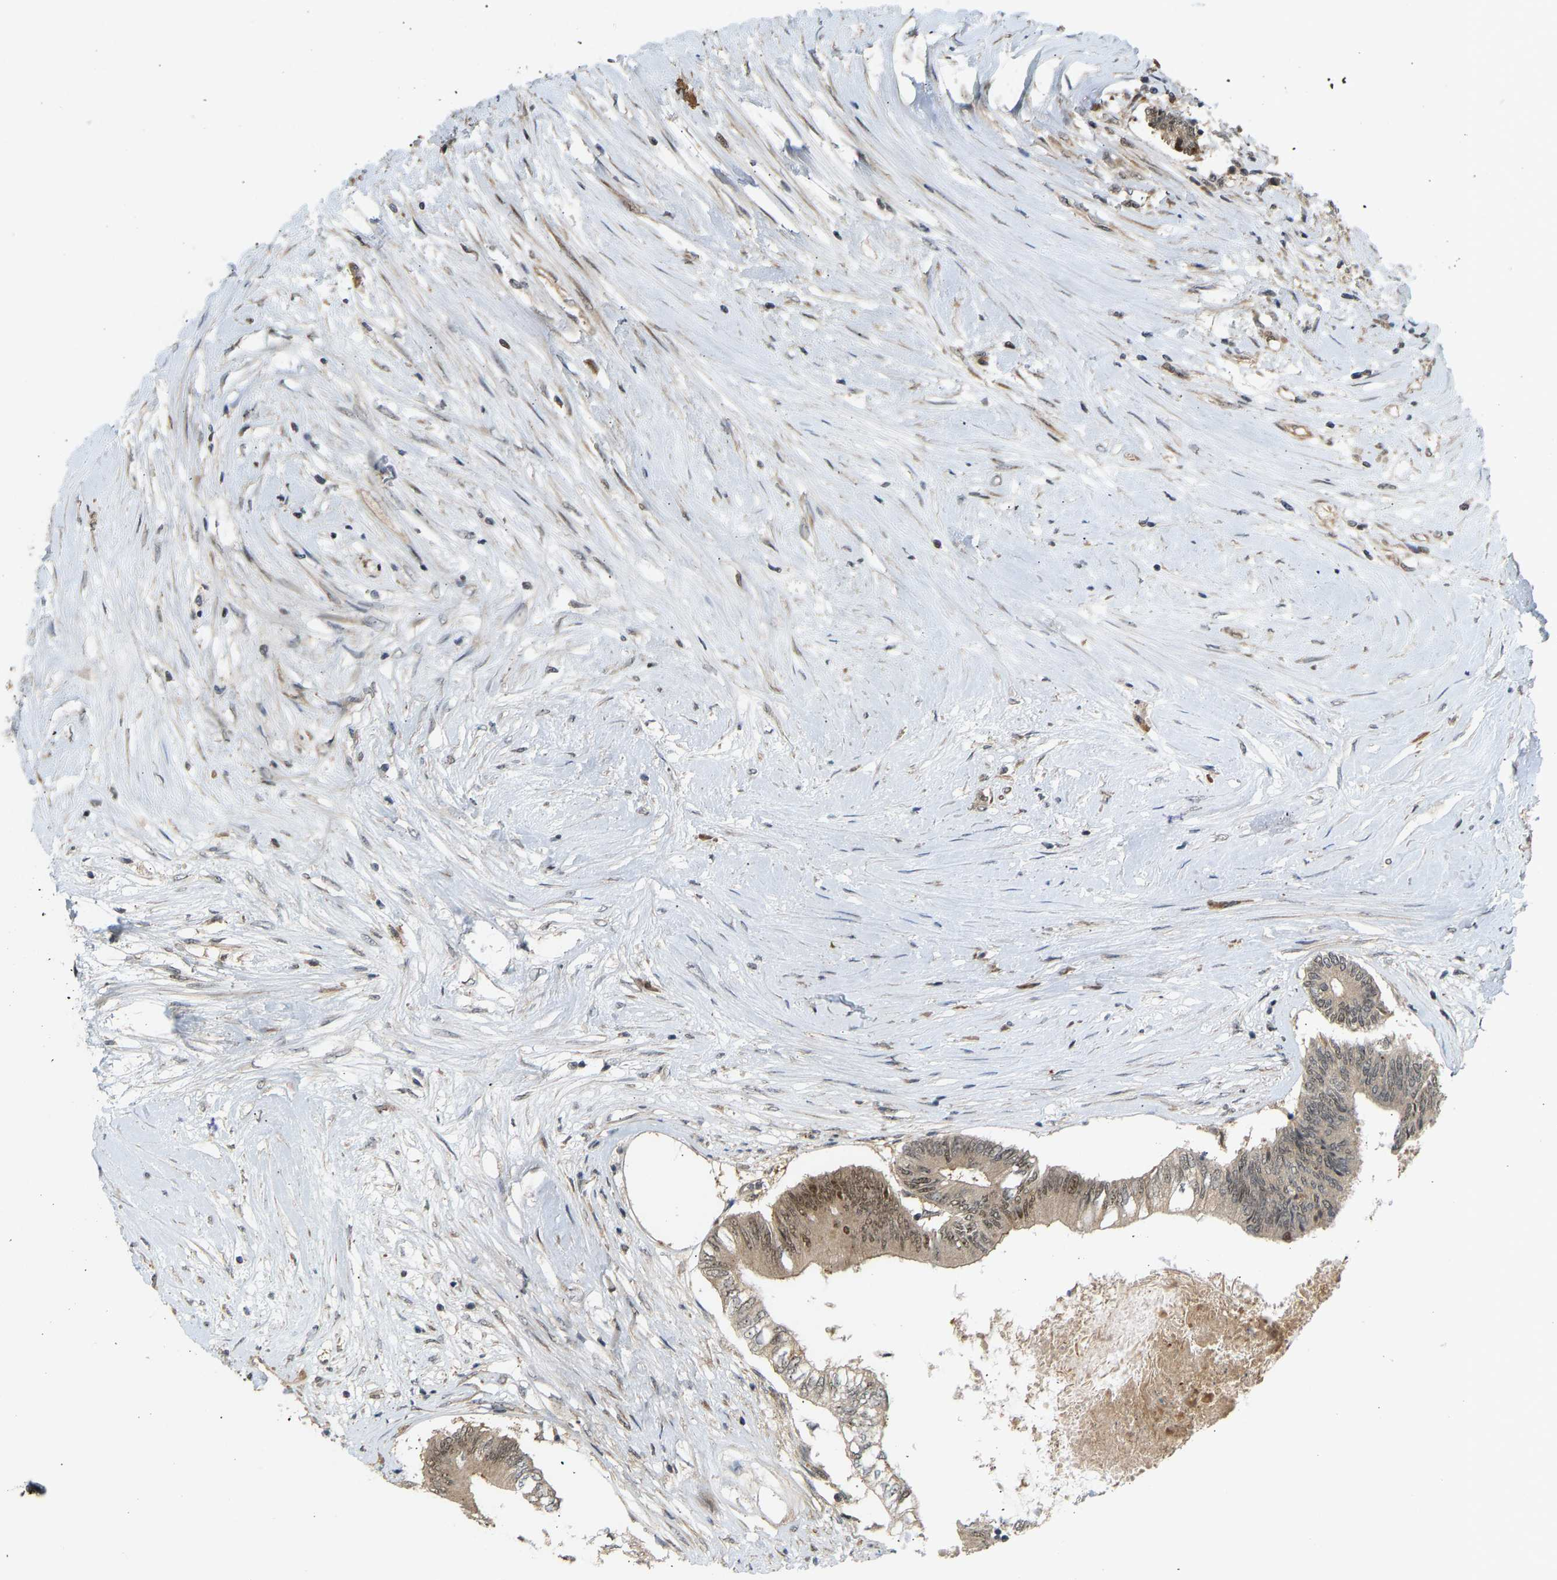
{"staining": {"intensity": "moderate", "quantity": ">75%", "location": "cytoplasmic/membranous,nuclear"}, "tissue": "colorectal cancer", "cell_type": "Tumor cells", "image_type": "cancer", "snomed": [{"axis": "morphology", "description": "Adenocarcinoma, NOS"}, {"axis": "topography", "description": "Rectum"}], "caption": "A brown stain highlights moderate cytoplasmic/membranous and nuclear positivity of a protein in colorectal adenocarcinoma tumor cells.", "gene": "BAG1", "patient": {"sex": "male", "age": 63}}